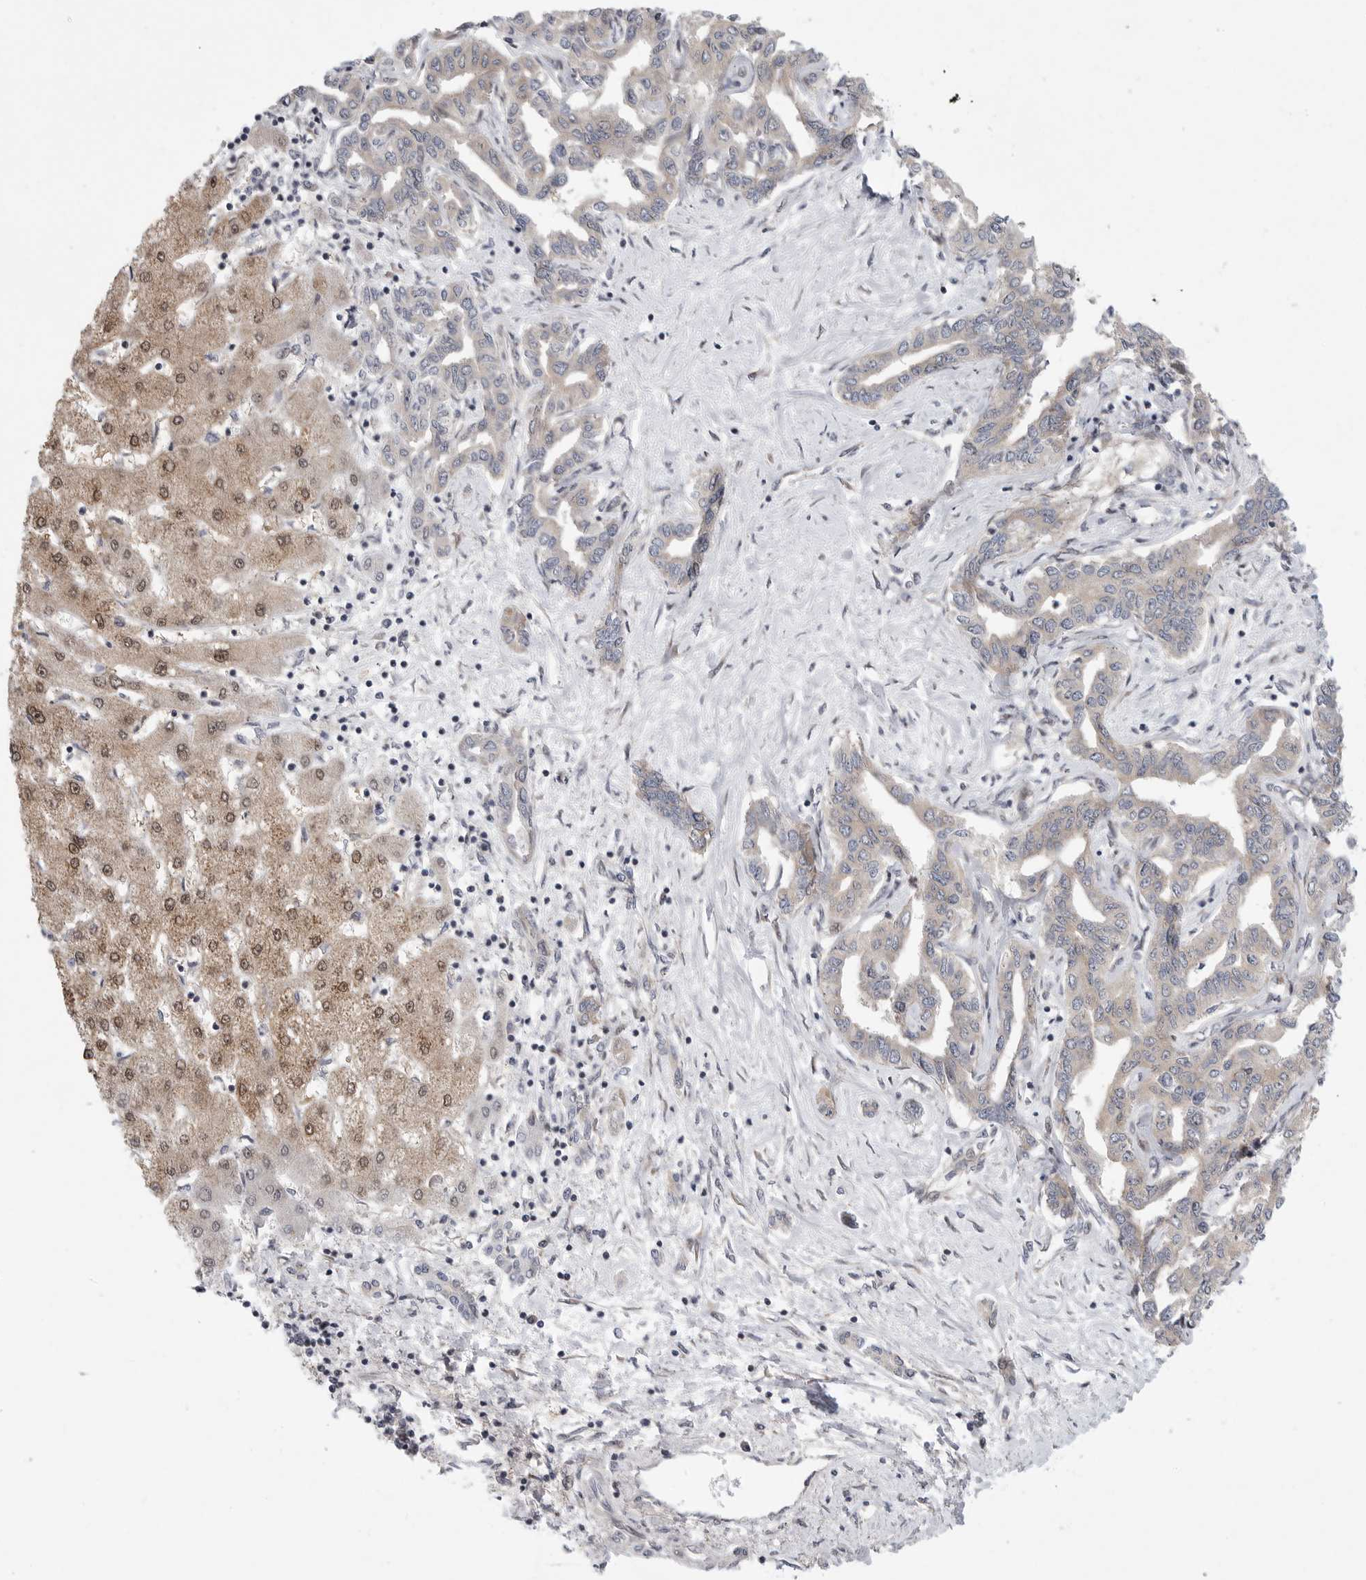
{"staining": {"intensity": "weak", "quantity": ">75%", "location": "cytoplasmic/membranous"}, "tissue": "liver cancer", "cell_type": "Tumor cells", "image_type": "cancer", "snomed": [{"axis": "morphology", "description": "Cholangiocarcinoma"}, {"axis": "topography", "description": "Liver"}], "caption": "A histopathology image of human liver cholangiocarcinoma stained for a protein demonstrates weak cytoplasmic/membranous brown staining in tumor cells. (DAB = brown stain, brightfield microscopy at high magnification).", "gene": "FBXO43", "patient": {"sex": "male", "age": 59}}